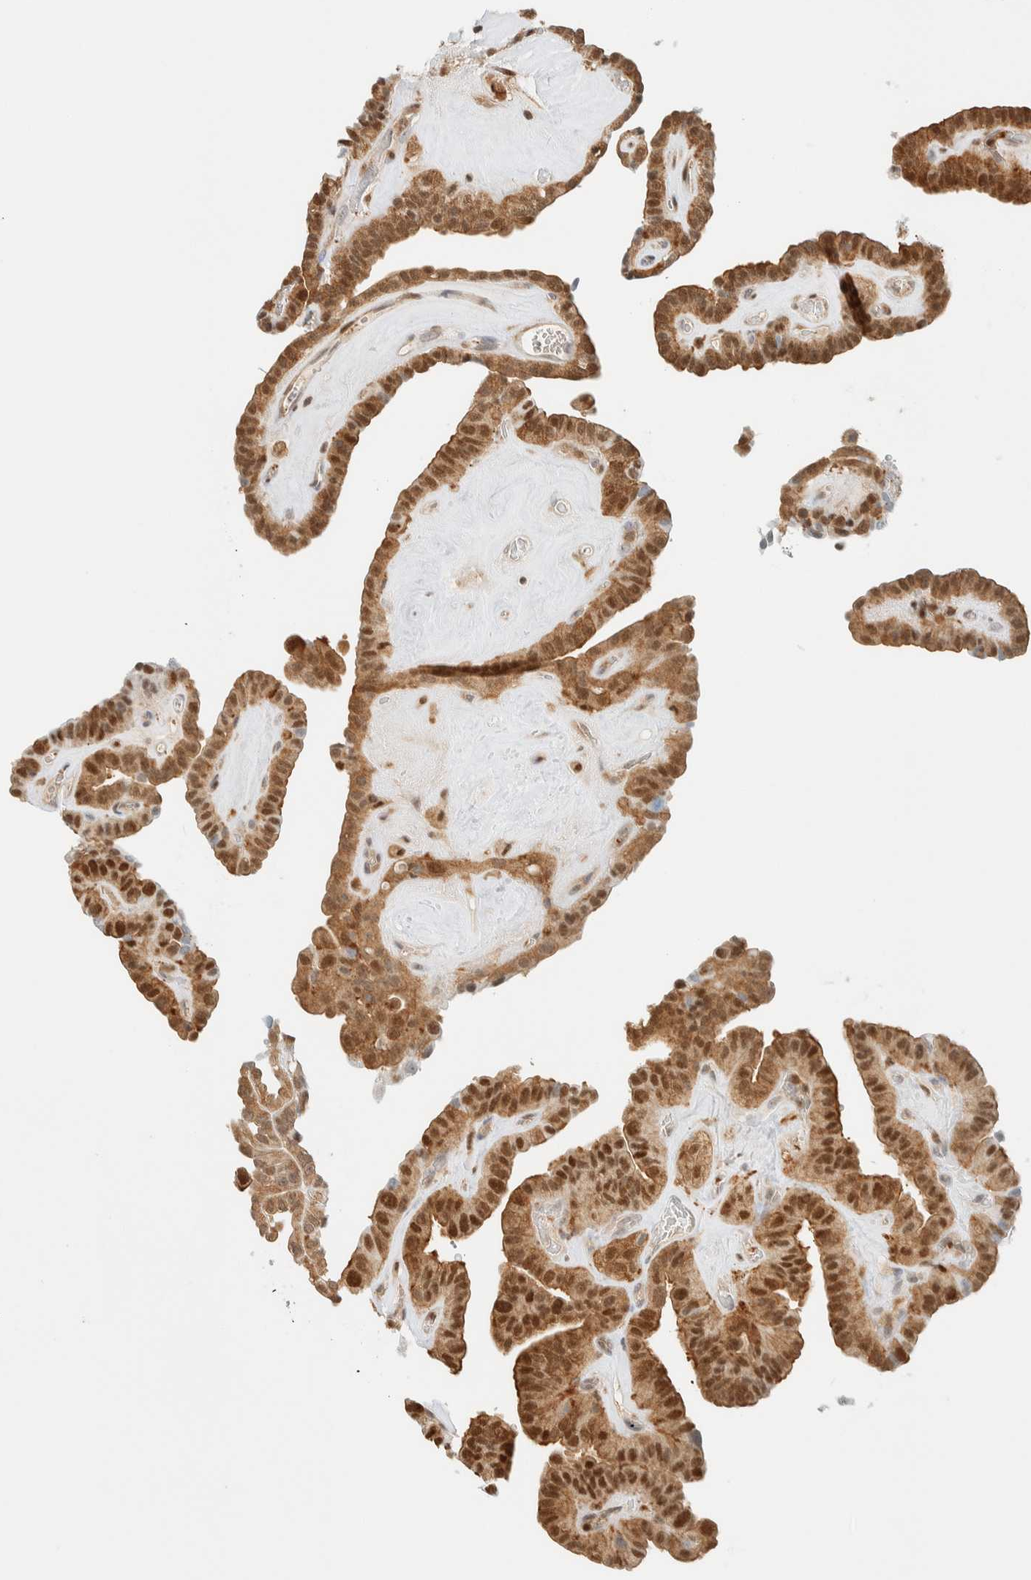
{"staining": {"intensity": "moderate", "quantity": ">75%", "location": "cytoplasmic/membranous,nuclear"}, "tissue": "thyroid cancer", "cell_type": "Tumor cells", "image_type": "cancer", "snomed": [{"axis": "morphology", "description": "Papillary adenocarcinoma, NOS"}, {"axis": "topography", "description": "Thyroid gland"}], "caption": "Immunohistochemical staining of thyroid papillary adenocarcinoma demonstrates moderate cytoplasmic/membranous and nuclear protein expression in approximately >75% of tumor cells.", "gene": "ZBTB37", "patient": {"sex": "male", "age": 77}}